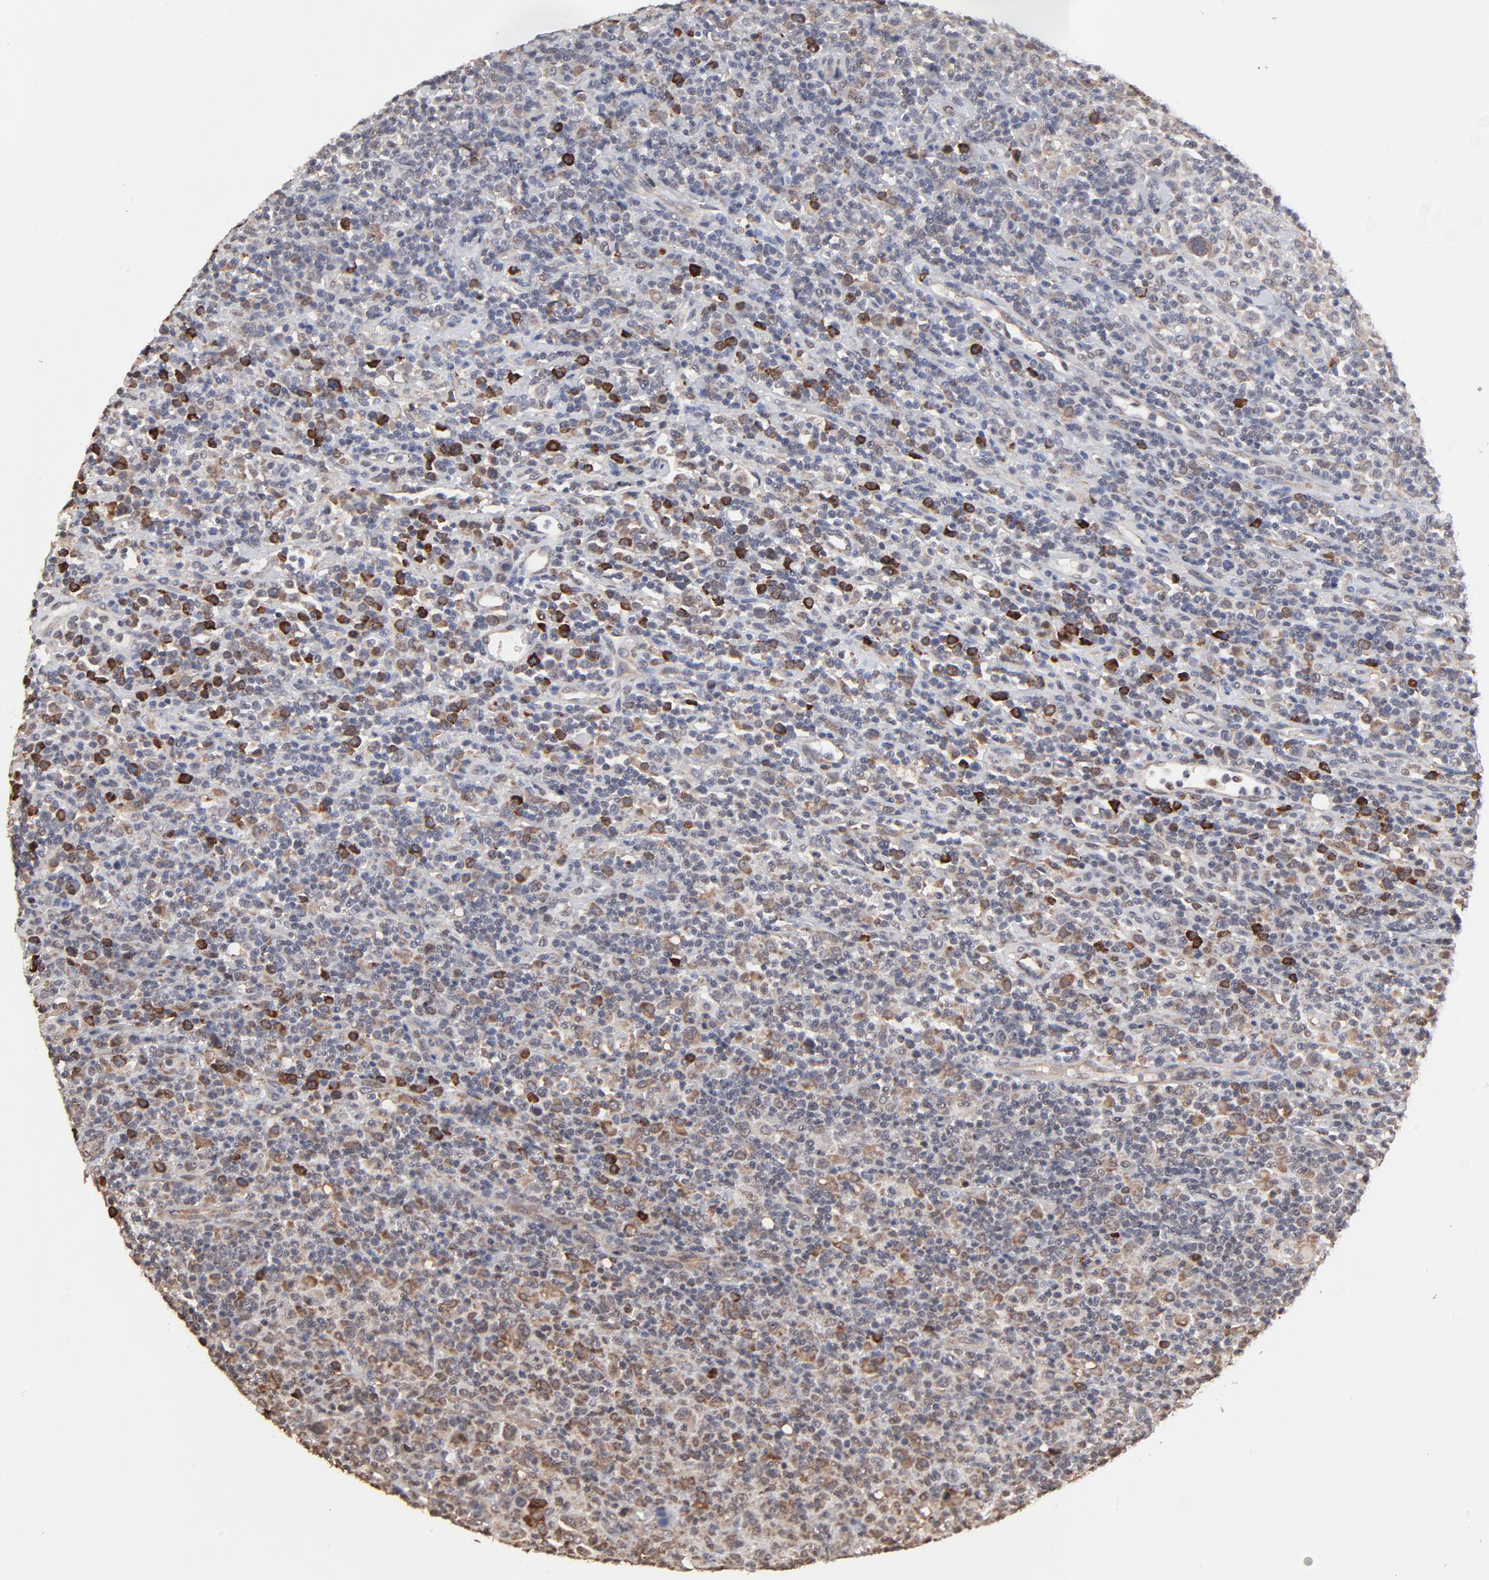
{"staining": {"intensity": "moderate", "quantity": ">75%", "location": "cytoplasmic/membranous"}, "tissue": "lymphoma", "cell_type": "Tumor cells", "image_type": "cancer", "snomed": [{"axis": "morphology", "description": "Hodgkin's disease, NOS"}, {"axis": "topography", "description": "Lymph node"}], "caption": "Lymphoma stained with a brown dye demonstrates moderate cytoplasmic/membranous positive staining in approximately >75% of tumor cells.", "gene": "CHM", "patient": {"sex": "male", "age": 65}}